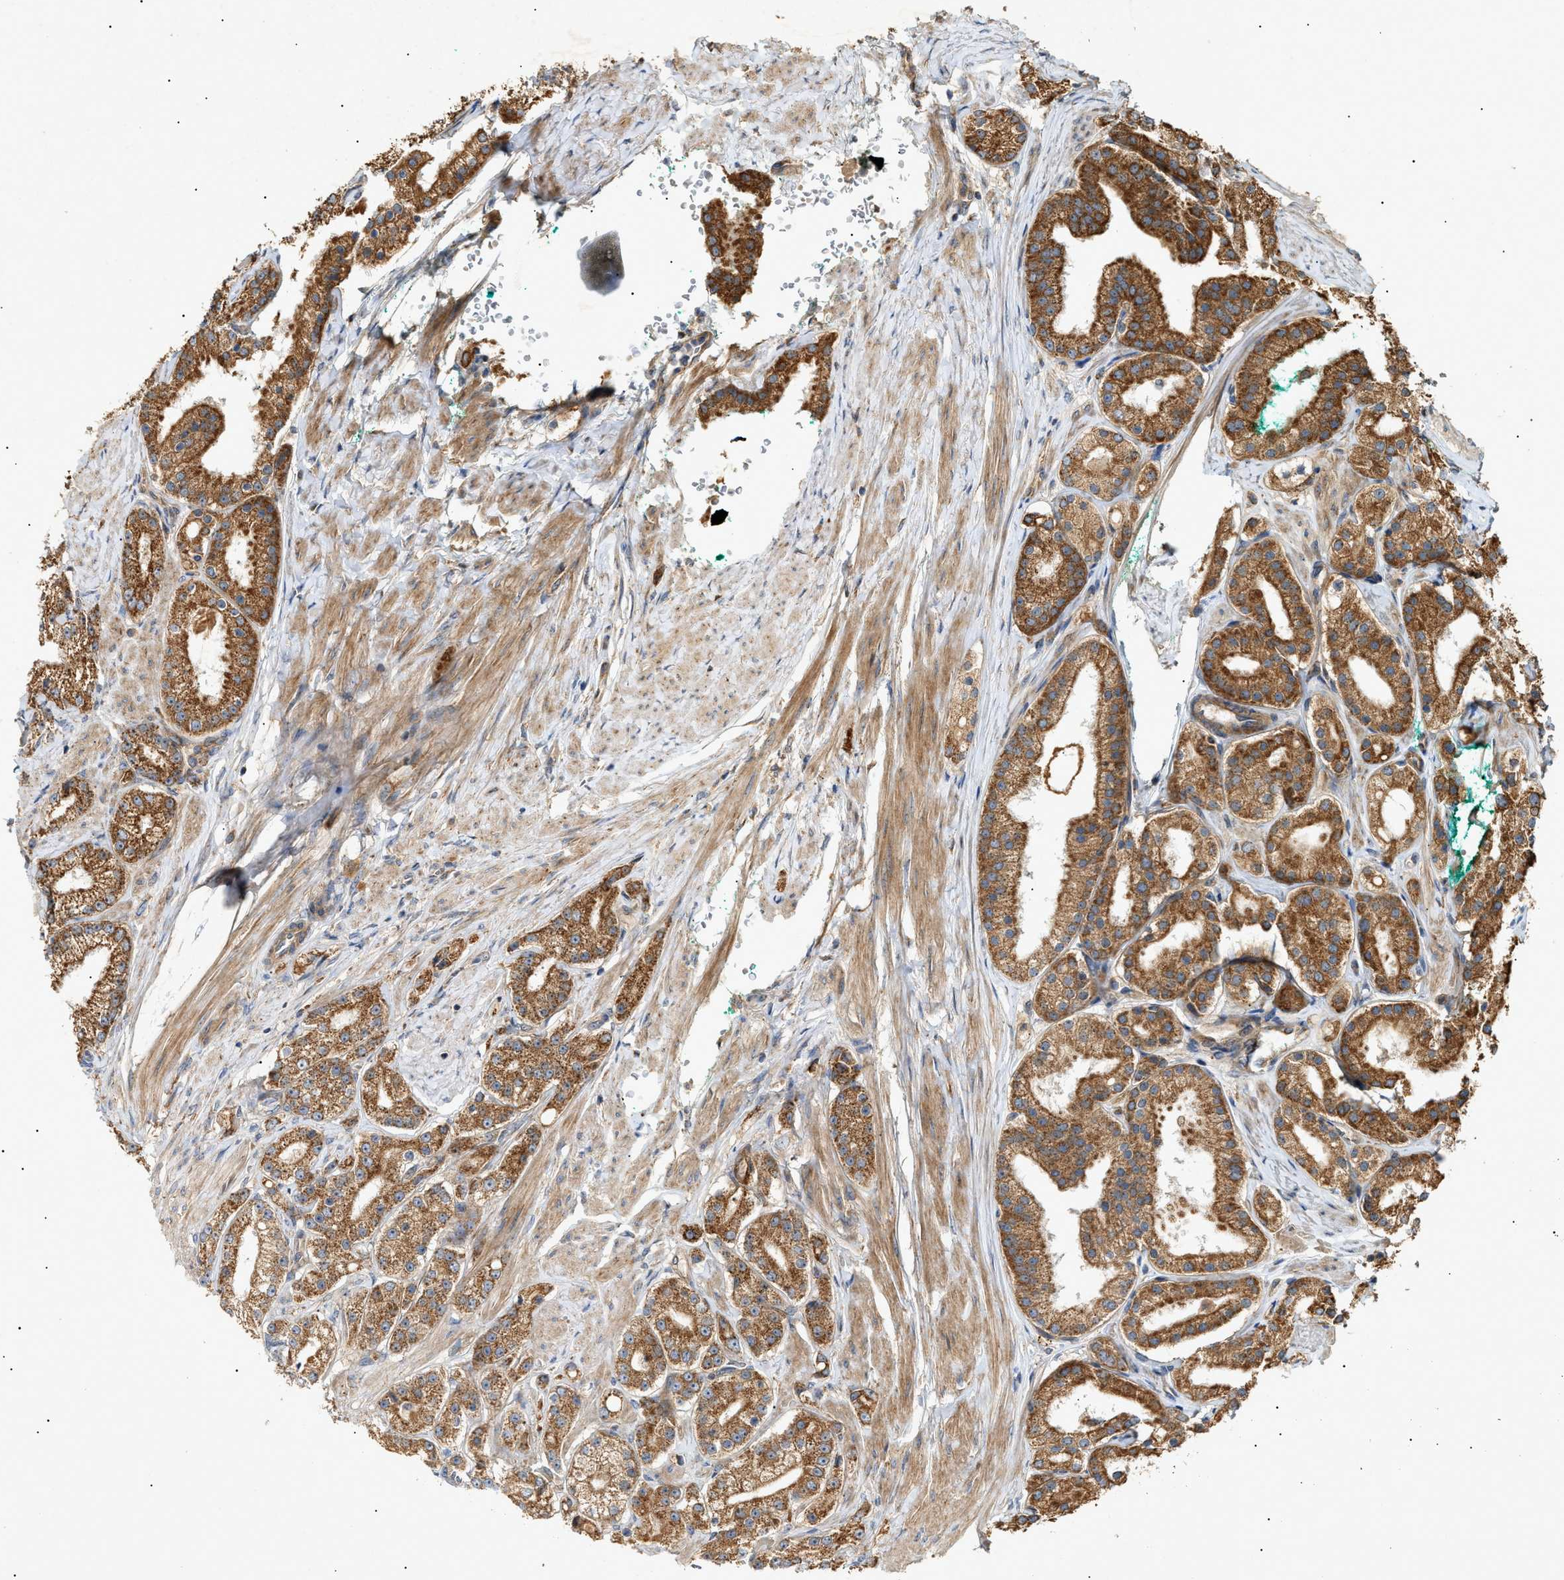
{"staining": {"intensity": "strong", "quantity": ">75%", "location": "cytoplasmic/membranous"}, "tissue": "prostate cancer", "cell_type": "Tumor cells", "image_type": "cancer", "snomed": [{"axis": "morphology", "description": "Adenocarcinoma, Low grade"}, {"axis": "topography", "description": "Prostate"}], "caption": "Protein staining of adenocarcinoma (low-grade) (prostate) tissue reveals strong cytoplasmic/membranous positivity in about >75% of tumor cells.", "gene": "MTCH1", "patient": {"sex": "male", "age": 63}}